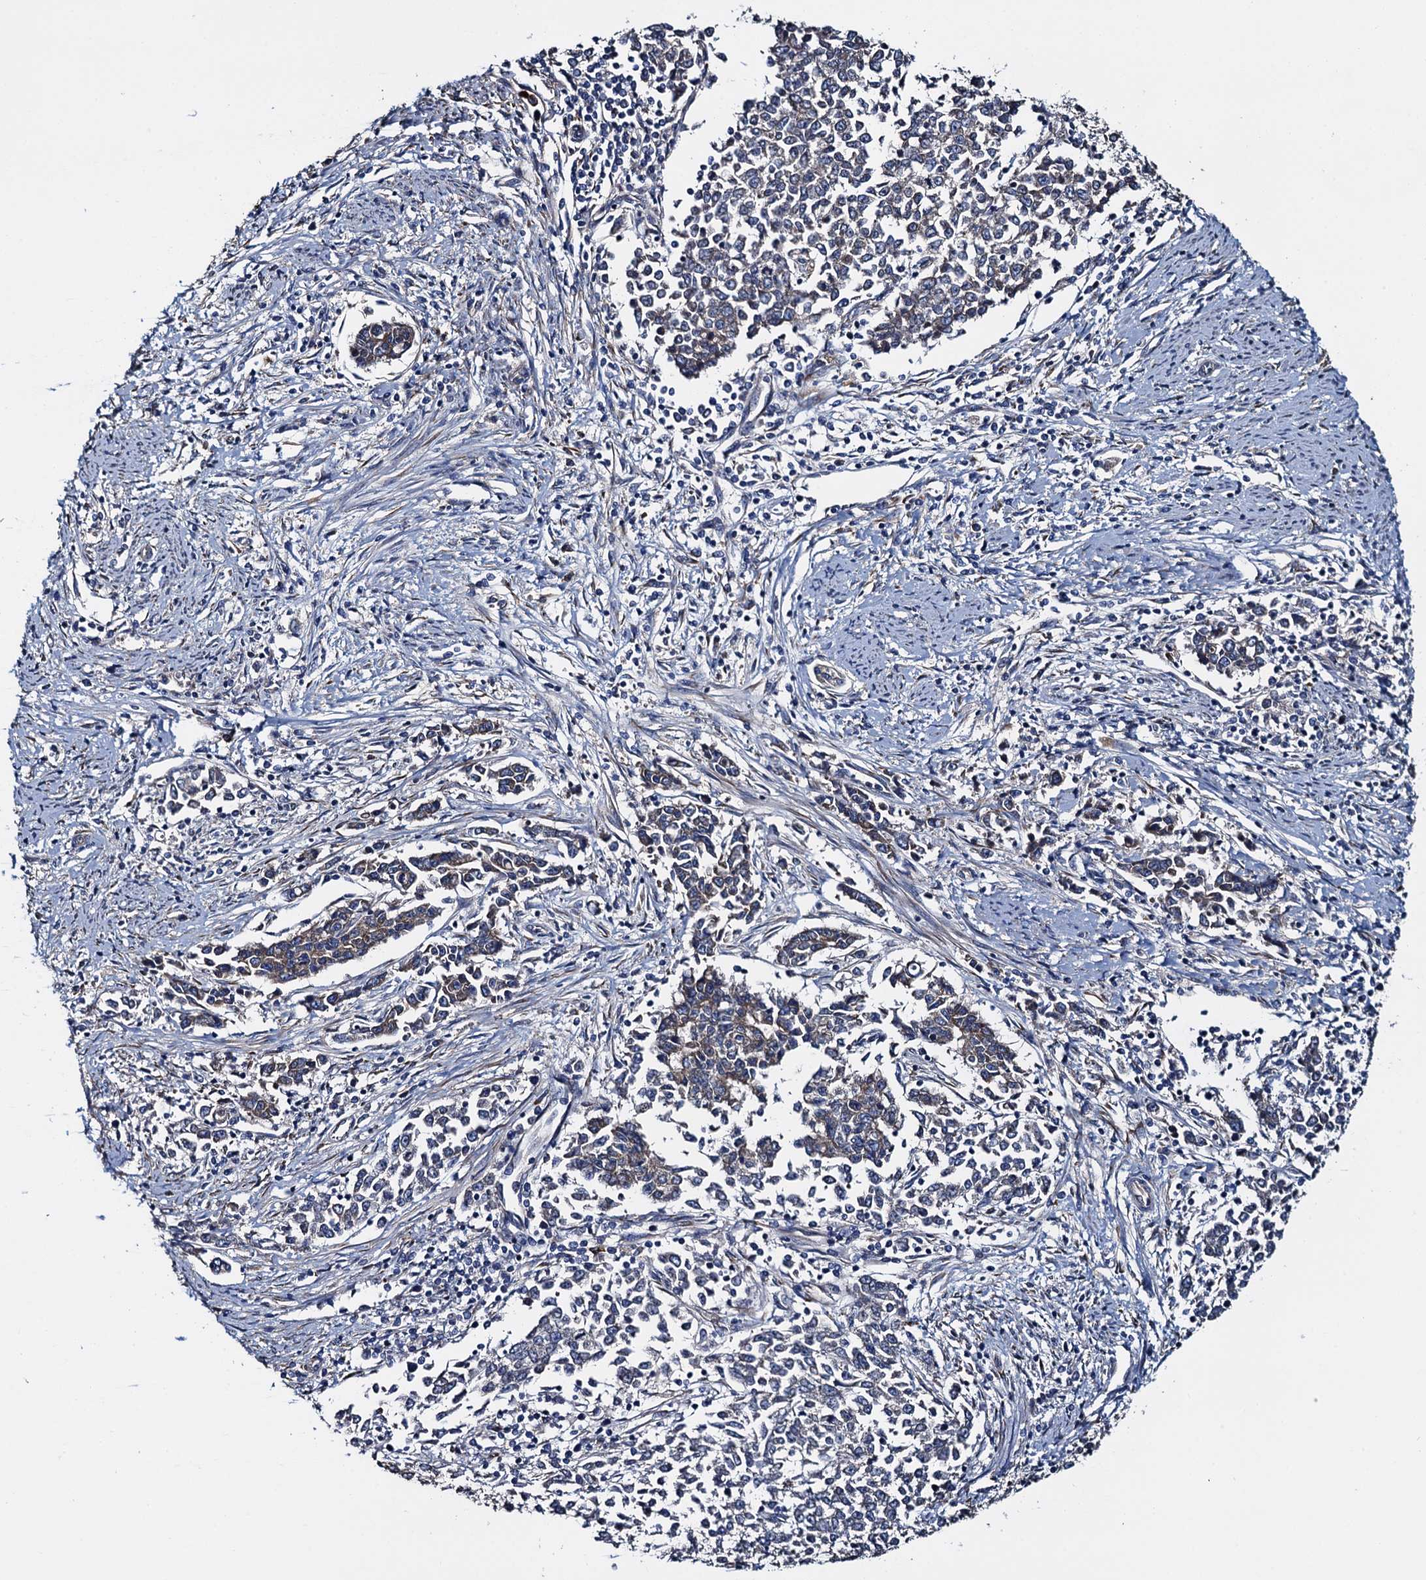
{"staining": {"intensity": "weak", "quantity": "<25%", "location": "cytoplasmic/membranous"}, "tissue": "endometrial cancer", "cell_type": "Tumor cells", "image_type": "cancer", "snomed": [{"axis": "morphology", "description": "Adenocarcinoma, NOS"}, {"axis": "topography", "description": "Endometrium"}], "caption": "Tumor cells show no significant expression in endometrial cancer.", "gene": "ADCY9", "patient": {"sex": "female", "age": 50}}